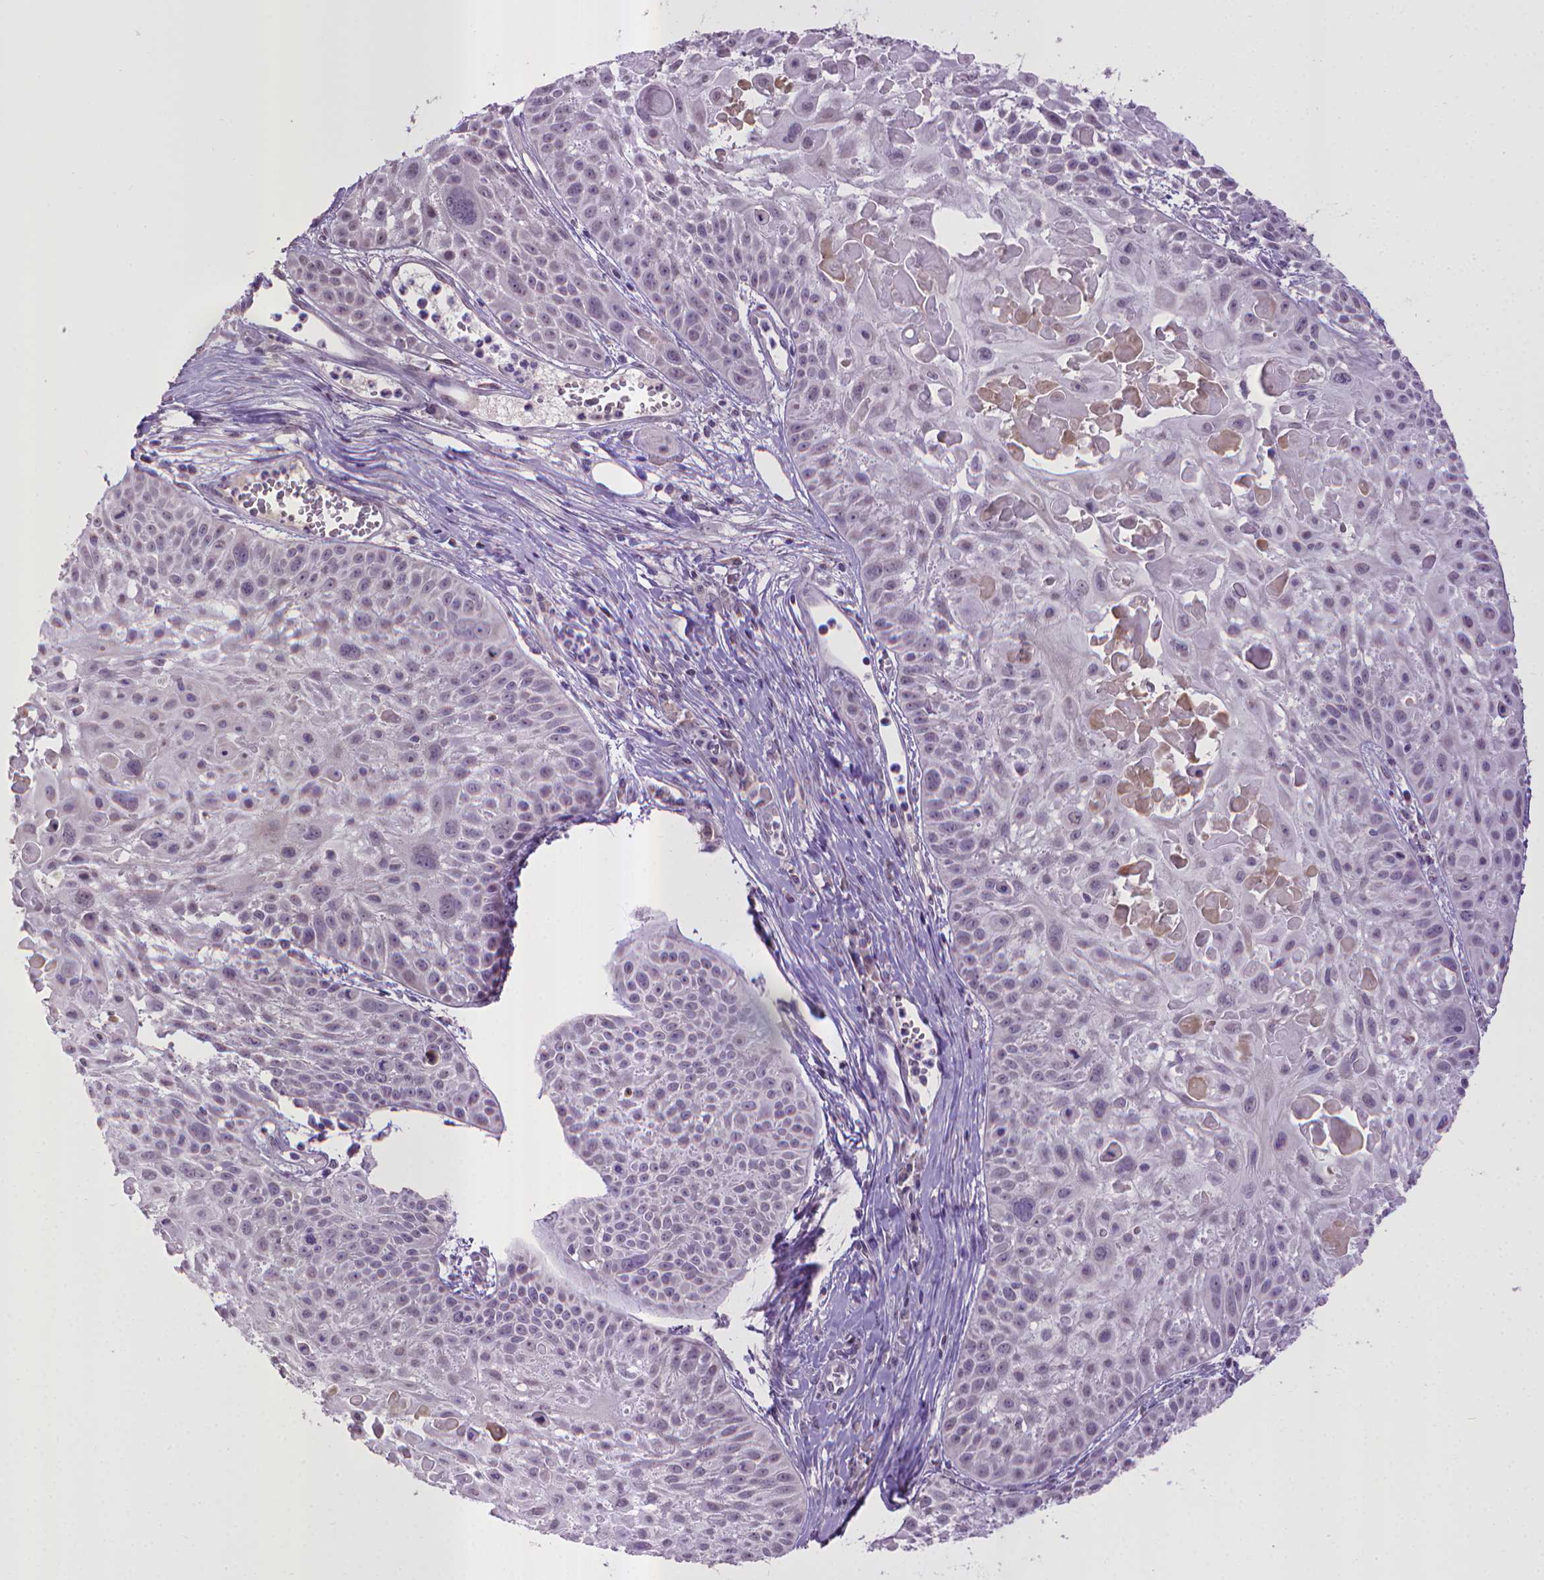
{"staining": {"intensity": "negative", "quantity": "none", "location": "none"}, "tissue": "skin cancer", "cell_type": "Tumor cells", "image_type": "cancer", "snomed": [{"axis": "morphology", "description": "Squamous cell carcinoma, NOS"}, {"axis": "topography", "description": "Skin"}, {"axis": "topography", "description": "Anal"}], "caption": "Immunohistochemistry (IHC) micrograph of skin cancer stained for a protein (brown), which demonstrates no positivity in tumor cells. (DAB IHC, high magnification).", "gene": "KMO", "patient": {"sex": "female", "age": 75}}